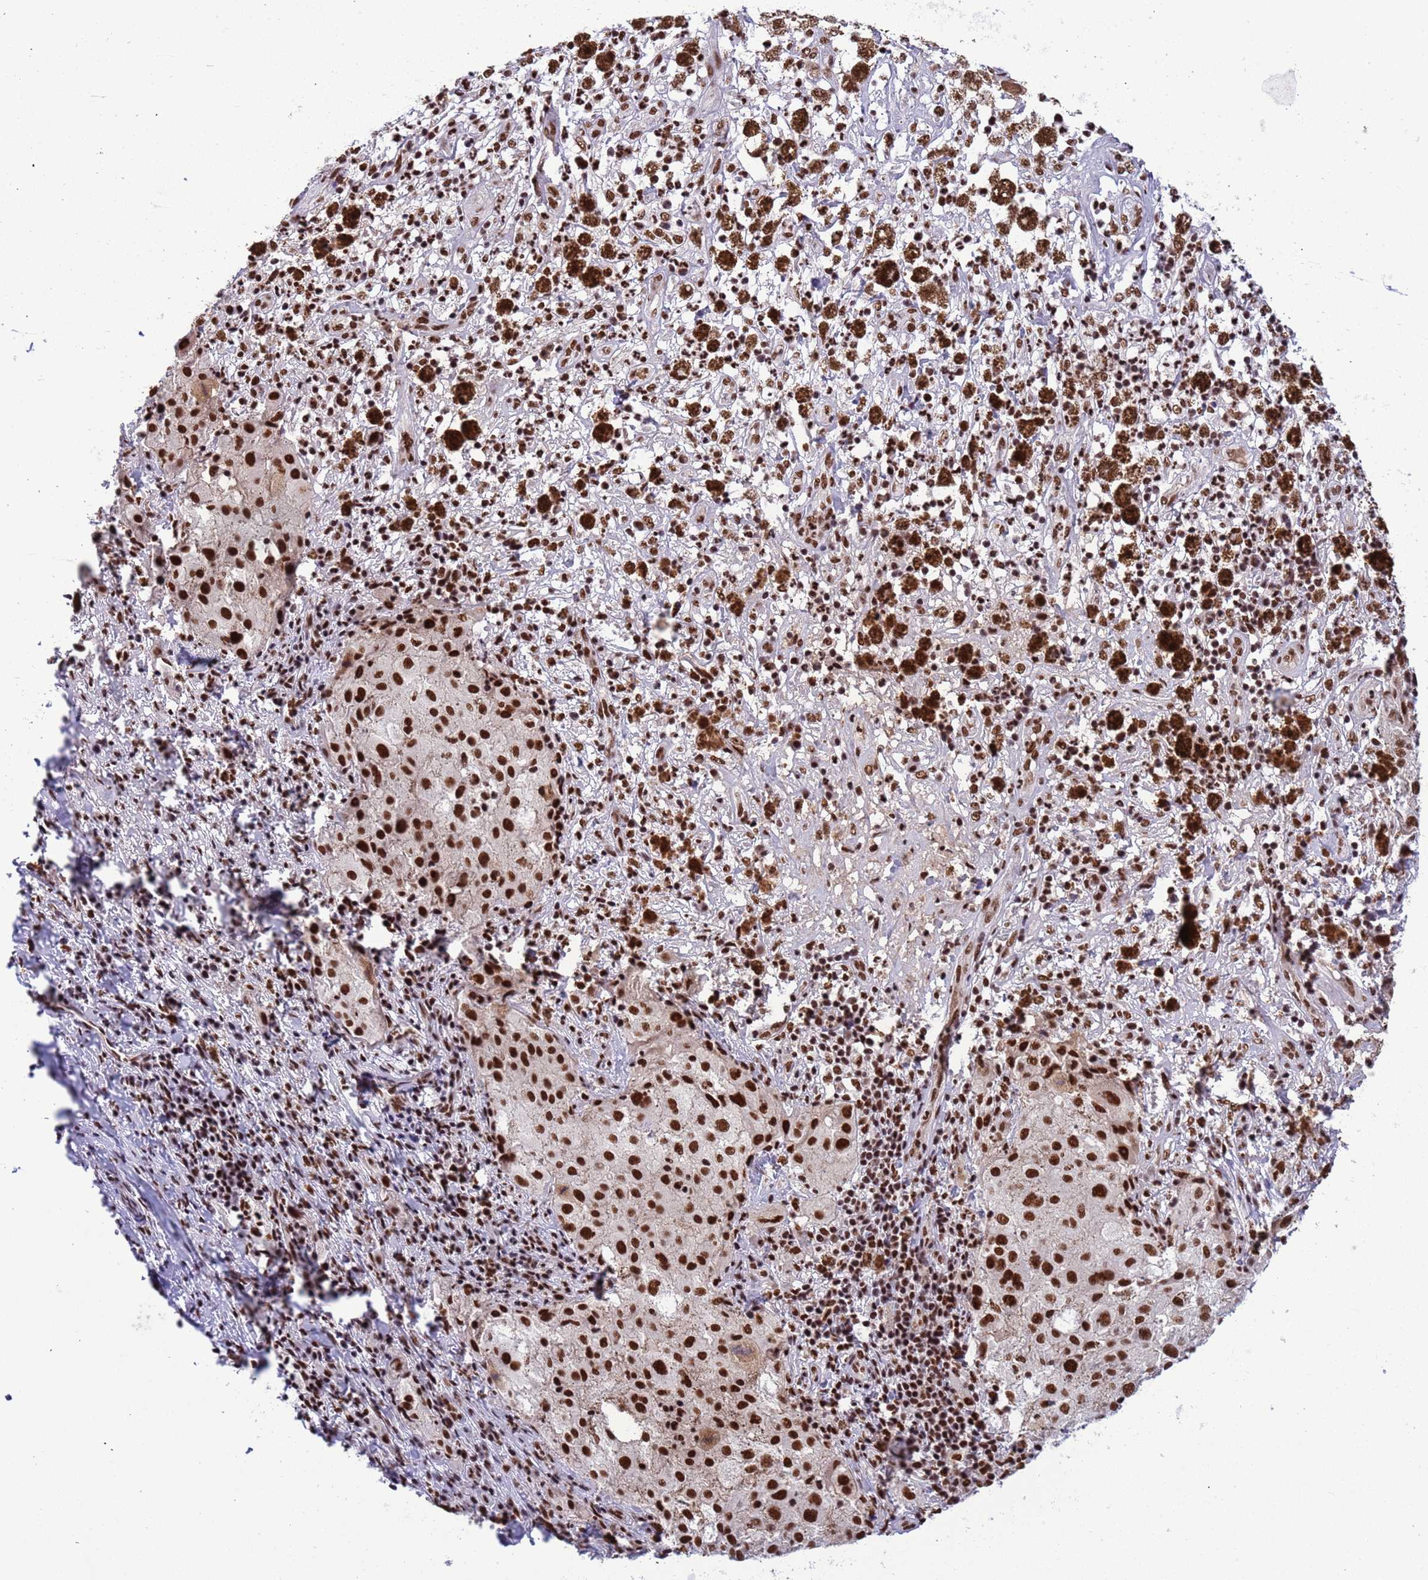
{"staining": {"intensity": "strong", "quantity": ">75%", "location": "nuclear"}, "tissue": "melanoma", "cell_type": "Tumor cells", "image_type": "cancer", "snomed": [{"axis": "morphology", "description": "Necrosis, NOS"}, {"axis": "morphology", "description": "Malignant melanoma, NOS"}, {"axis": "topography", "description": "Skin"}], "caption": "A photomicrograph of human malignant melanoma stained for a protein shows strong nuclear brown staining in tumor cells. (DAB = brown stain, brightfield microscopy at high magnification).", "gene": "SRRT", "patient": {"sex": "female", "age": 87}}